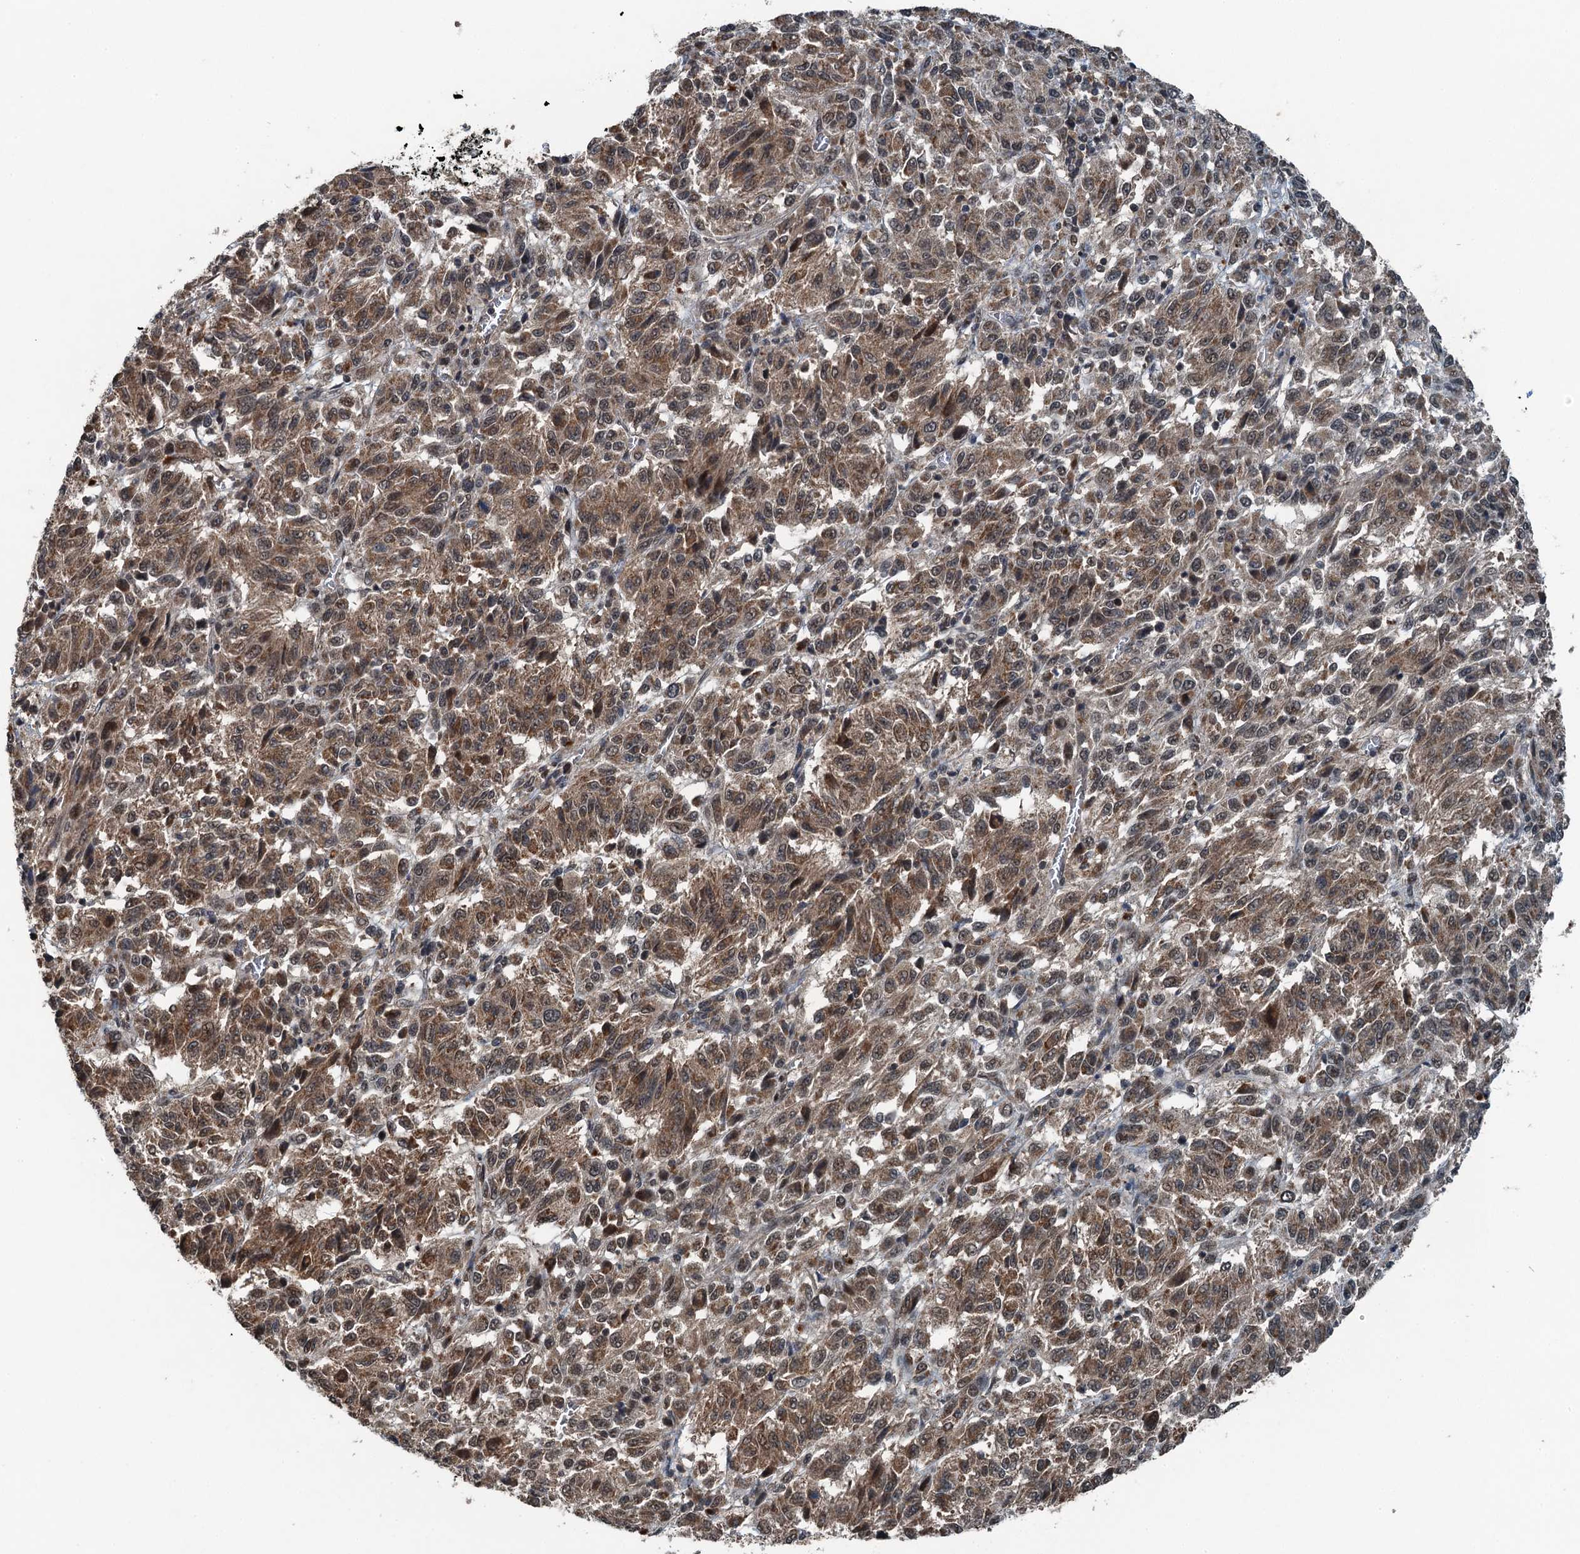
{"staining": {"intensity": "moderate", "quantity": ">75%", "location": "cytoplasmic/membranous,nuclear"}, "tissue": "melanoma", "cell_type": "Tumor cells", "image_type": "cancer", "snomed": [{"axis": "morphology", "description": "Malignant melanoma, Metastatic site"}, {"axis": "topography", "description": "Lung"}], "caption": "DAB immunohistochemical staining of human melanoma demonstrates moderate cytoplasmic/membranous and nuclear protein staining in about >75% of tumor cells. (brown staining indicates protein expression, while blue staining denotes nuclei).", "gene": "UBXN6", "patient": {"sex": "male", "age": 64}}